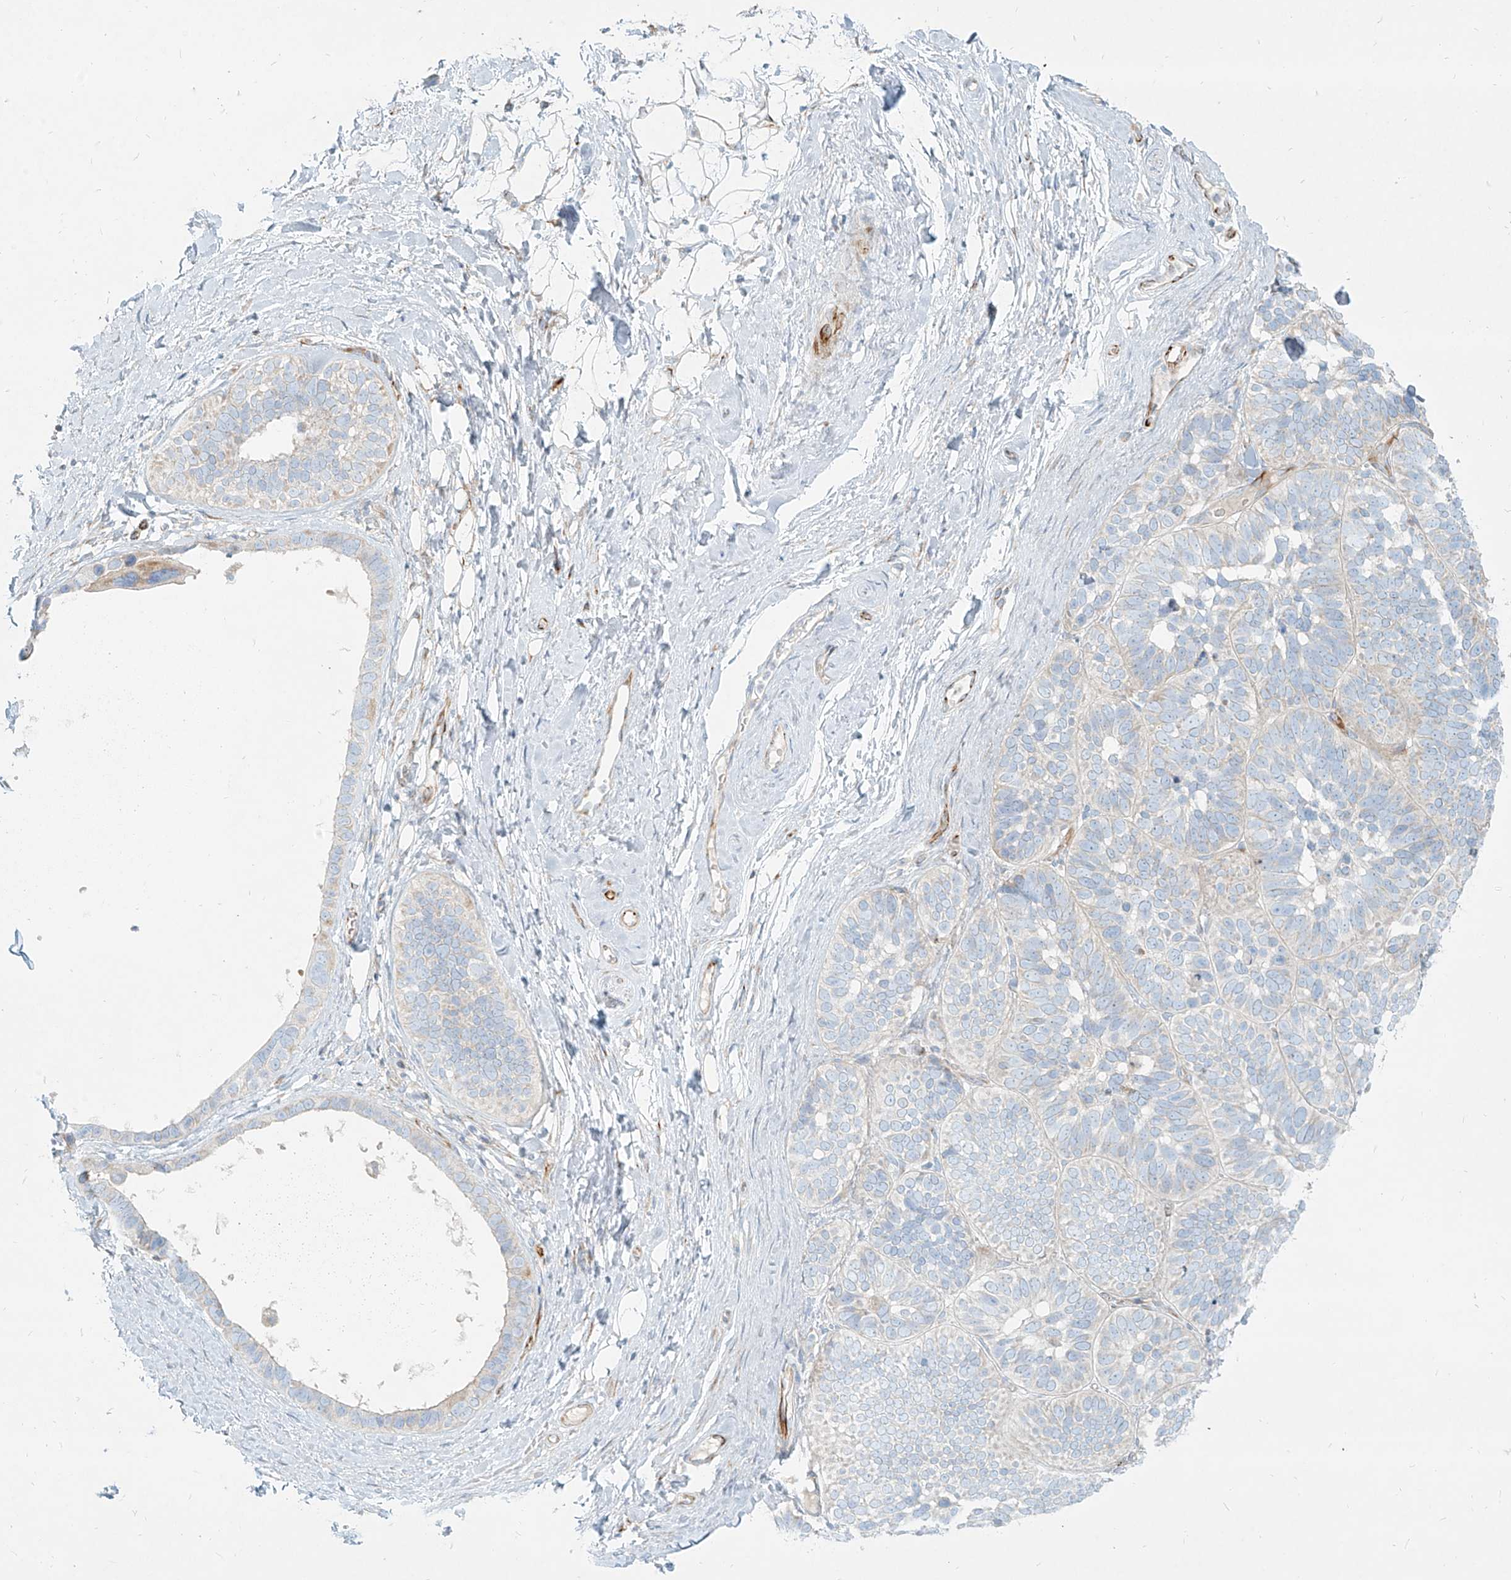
{"staining": {"intensity": "negative", "quantity": "none", "location": "none"}, "tissue": "skin cancer", "cell_type": "Tumor cells", "image_type": "cancer", "snomed": [{"axis": "morphology", "description": "Basal cell carcinoma"}, {"axis": "topography", "description": "Skin"}], "caption": "An immunohistochemistry (IHC) image of basal cell carcinoma (skin) is shown. There is no staining in tumor cells of basal cell carcinoma (skin).", "gene": "MTX2", "patient": {"sex": "male", "age": 62}}